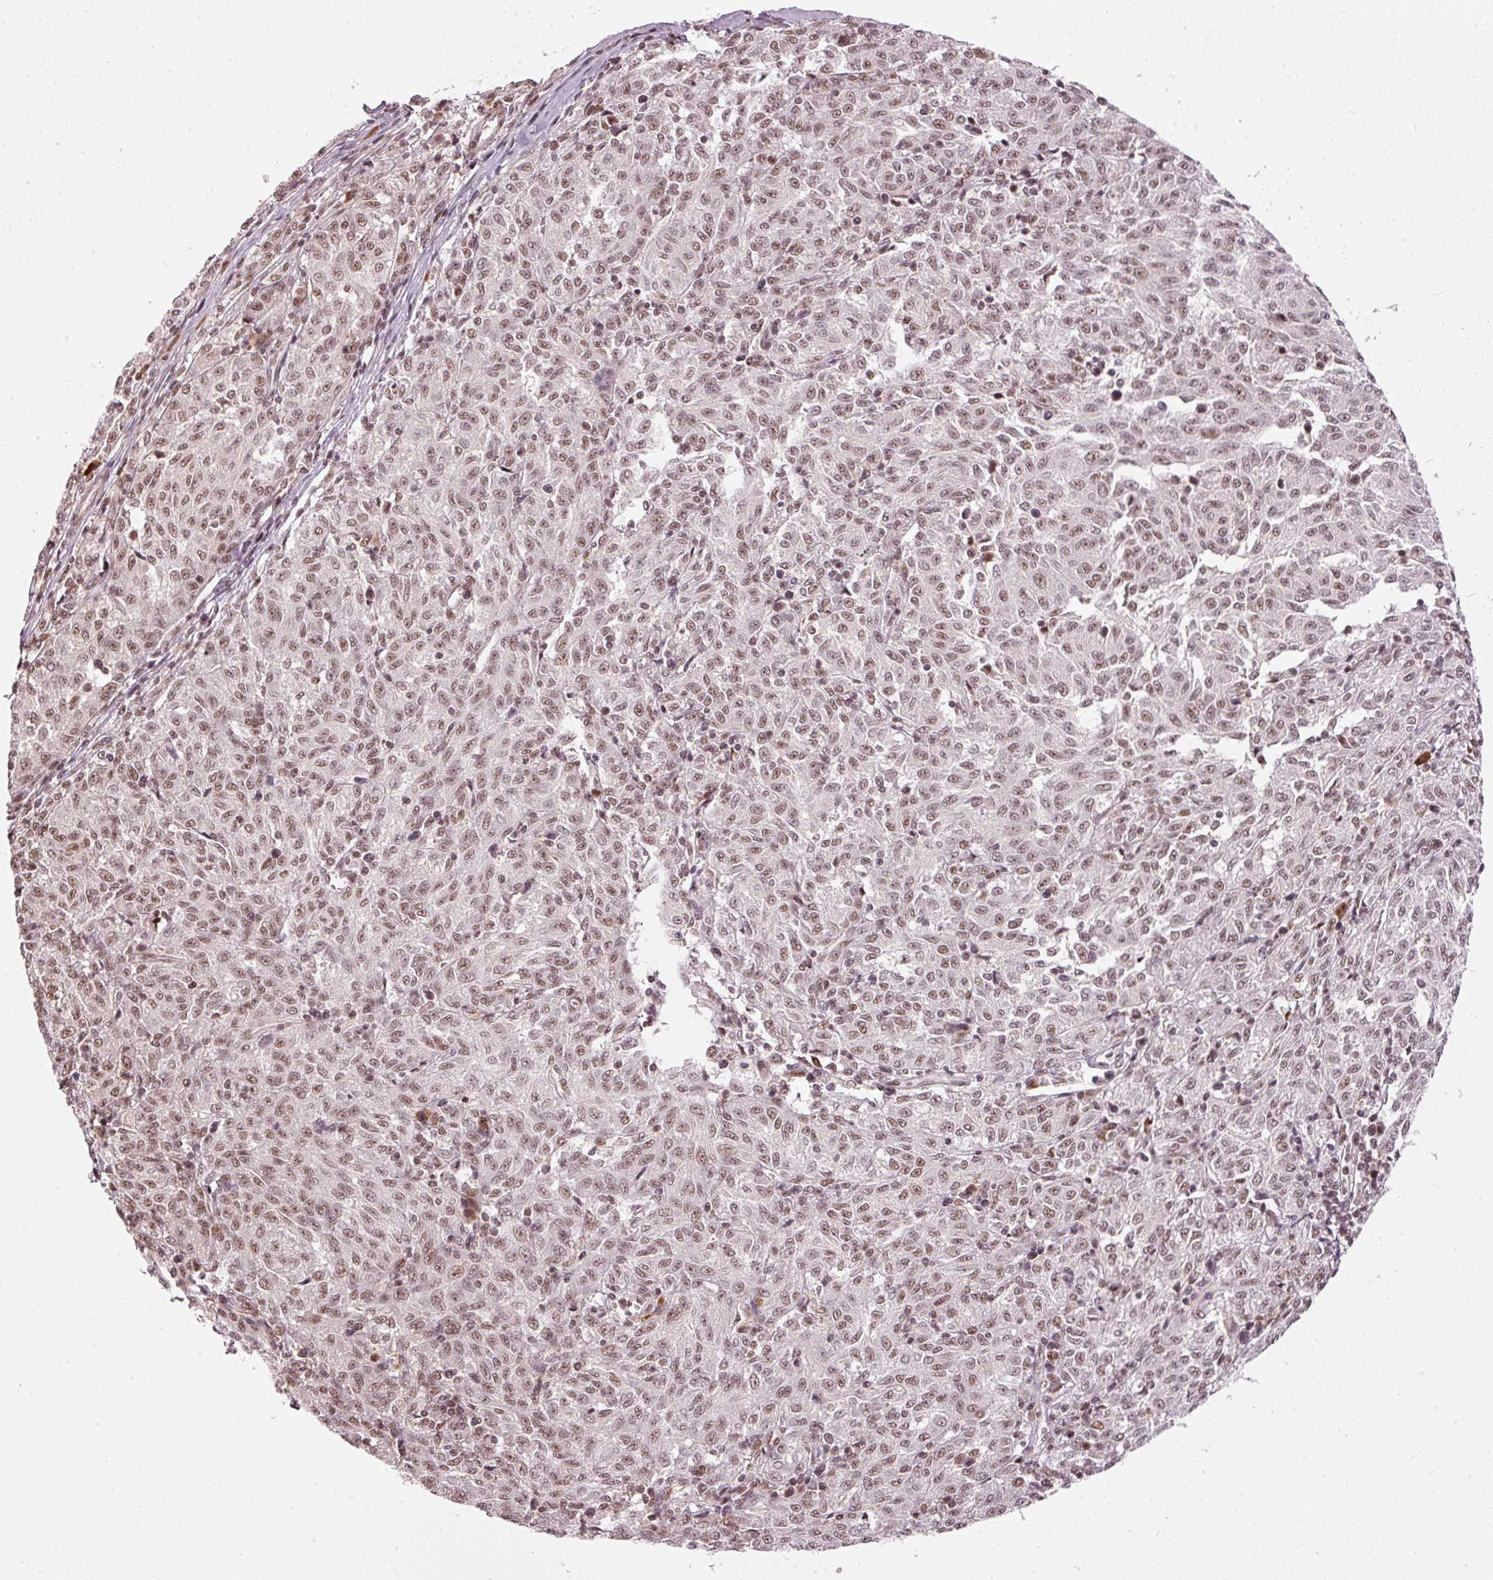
{"staining": {"intensity": "moderate", "quantity": ">75%", "location": "nuclear"}, "tissue": "melanoma", "cell_type": "Tumor cells", "image_type": "cancer", "snomed": [{"axis": "morphology", "description": "Malignant melanoma, NOS"}, {"axis": "topography", "description": "Skin"}], "caption": "Protein staining of malignant melanoma tissue demonstrates moderate nuclear staining in about >75% of tumor cells.", "gene": "THOC6", "patient": {"sex": "female", "age": 72}}